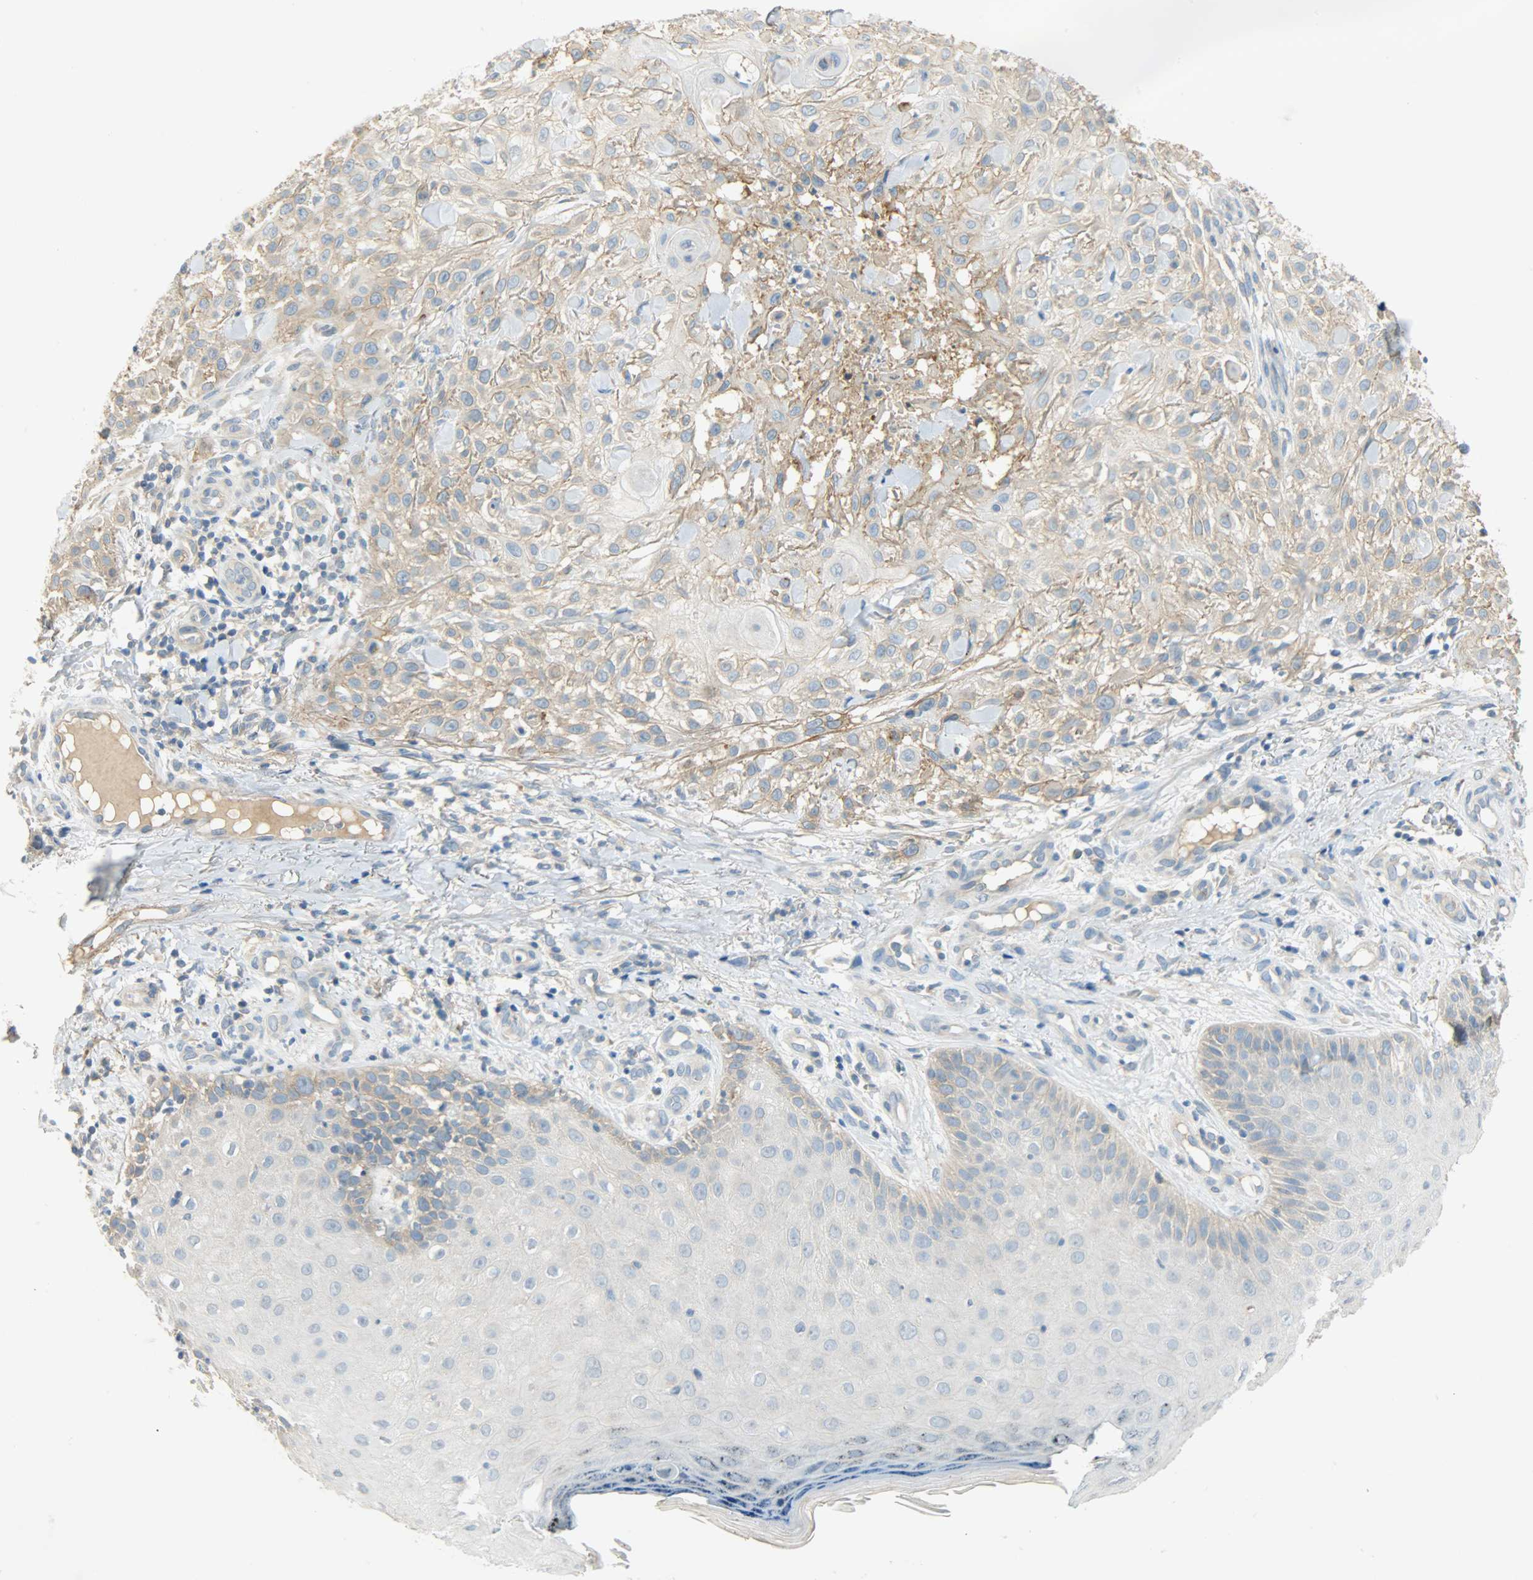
{"staining": {"intensity": "moderate", "quantity": ">75%", "location": "cytoplasmic/membranous"}, "tissue": "skin cancer", "cell_type": "Tumor cells", "image_type": "cancer", "snomed": [{"axis": "morphology", "description": "Squamous cell carcinoma, NOS"}, {"axis": "topography", "description": "Skin"}], "caption": "A high-resolution micrograph shows immunohistochemistry (IHC) staining of skin cancer, which reveals moderate cytoplasmic/membranous staining in approximately >75% of tumor cells.", "gene": "DSG2", "patient": {"sex": "female", "age": 42}}